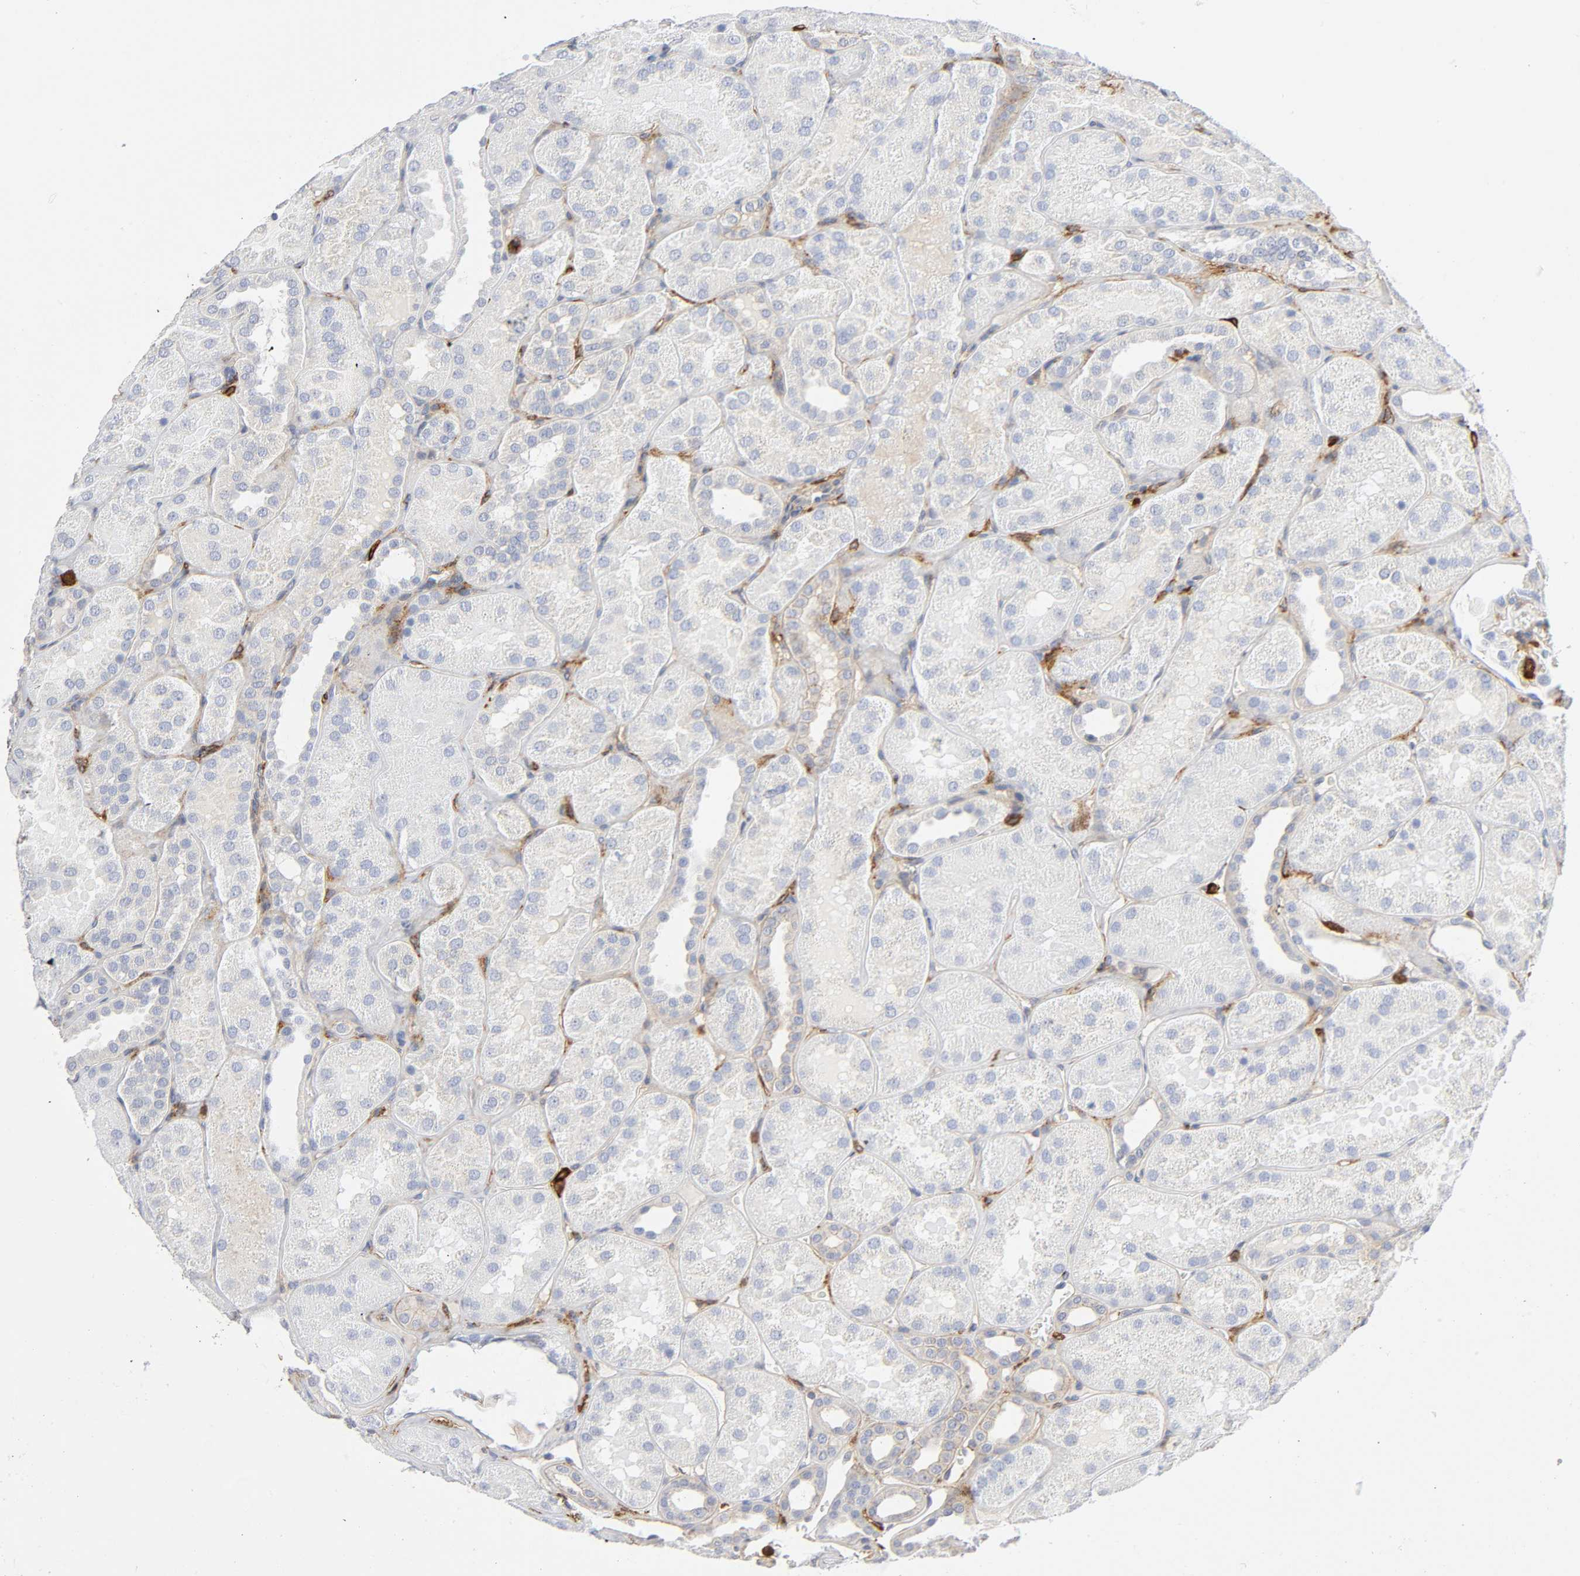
{"staining": {"intensity": "moderate", "quantity": "<25%", "location": "cytoplasmic/membranous"}, "tissue": "kidney", "cell_type": "Cells in glomeruli", "image_type": "normal", "snomed": [{"axis": "morphology", "description": "Normal tissue, NOS"}, {"axis": "topography", "description": "Kidney"}], "caption": "Protein staining displays moderate cytoplasmic/membranous staining in approximately <25% of cells in glomeruli in normal kidney. (brown staining indicates protein expression, while blue staining denotes nuclei).", "gene": "LYN", "patient": {"sex": "male", "age": 28}}